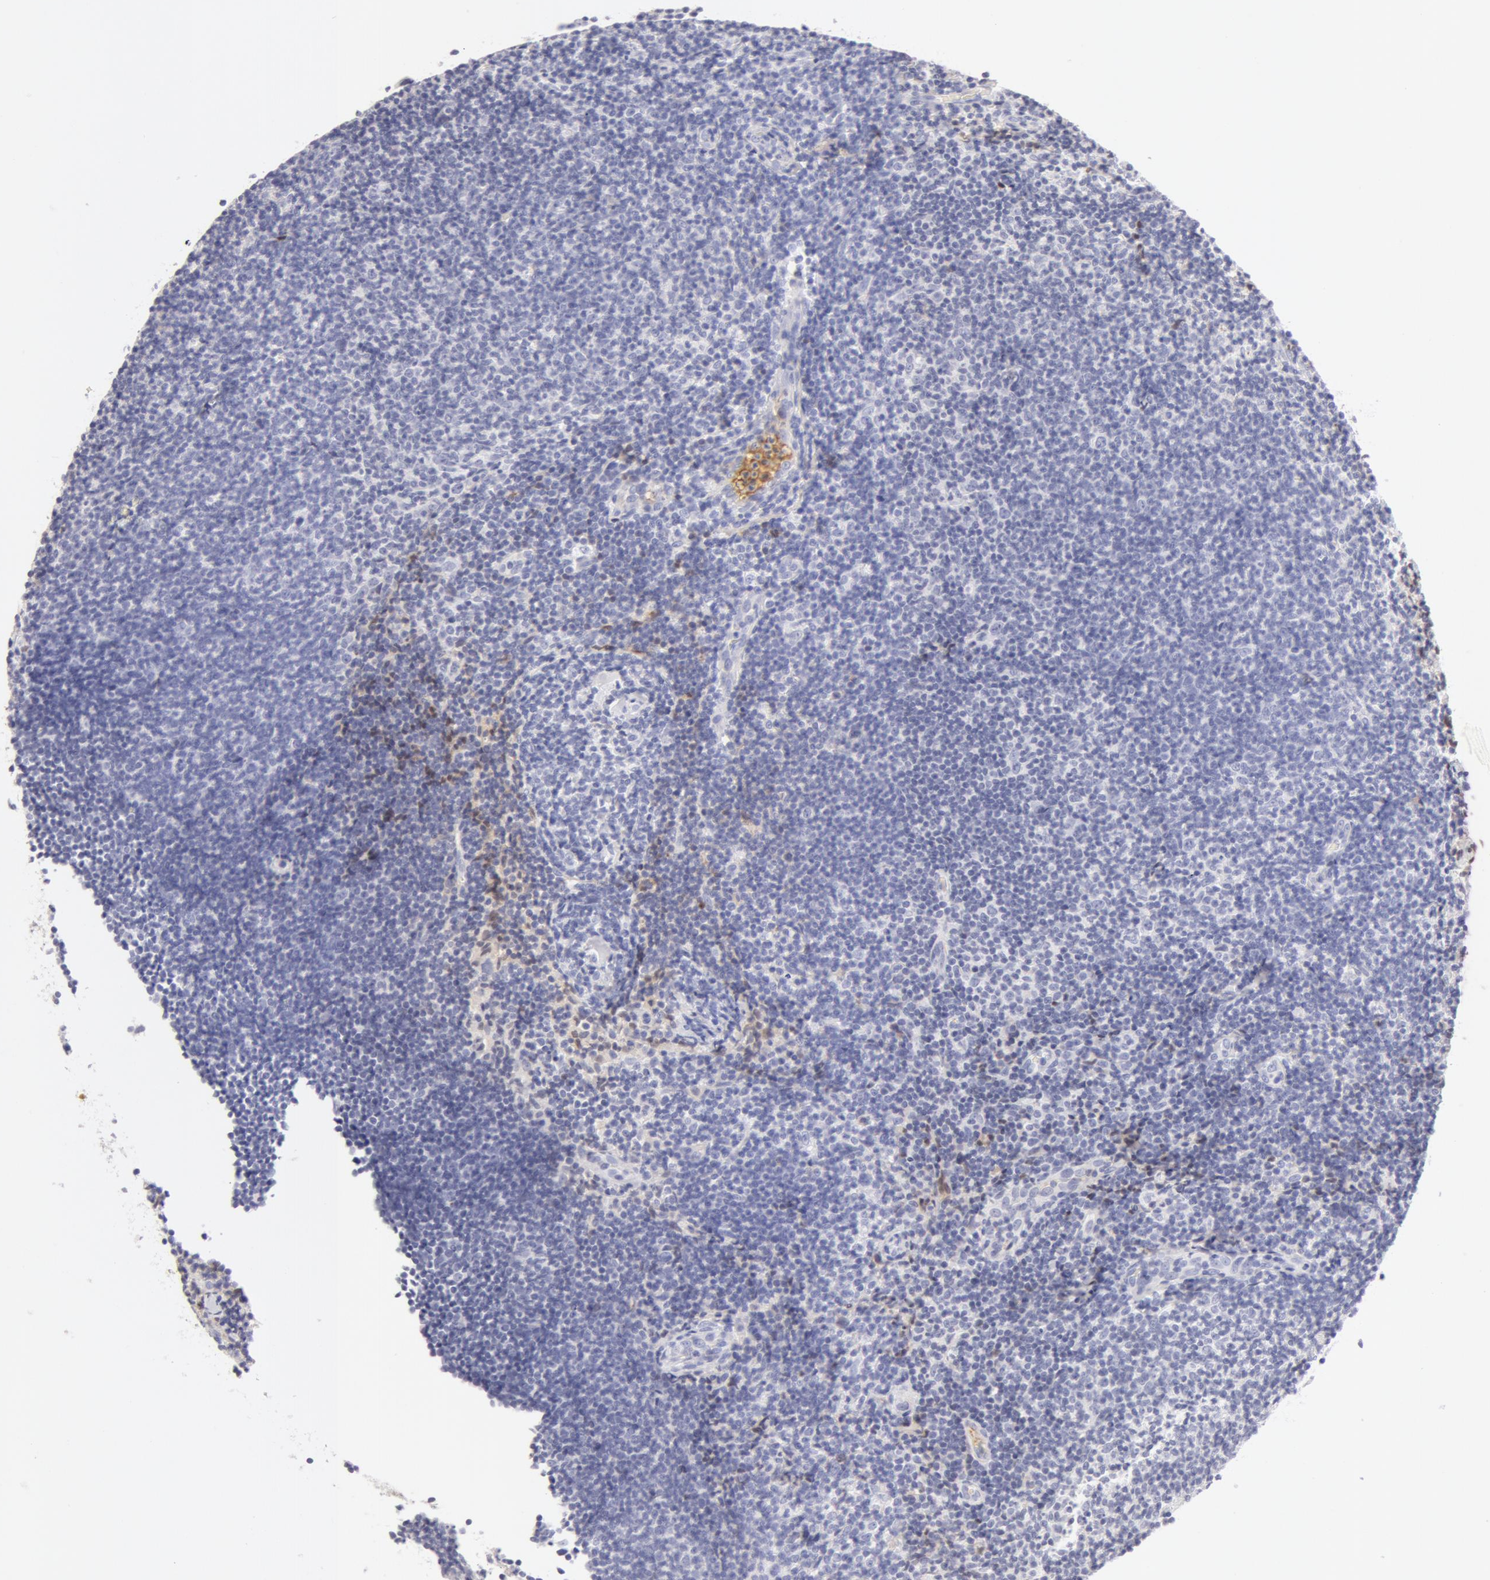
{"staining": {"intensity": "negative", "quantity": "none", "location": "none"}, "tissue": "lymphoma", "cell_type": "Tumor cells", "image_type": "cancer", "snomed": [{"axis": "morphology", "description": "Malignant lymphoma, non-Hodgkin's type, Low grade"}, {"axis": "topography", "description": "Lymph node"}], "caption": "High power microscopy micrograph of an immunohistochemistry photomicrograph of malignant lymphoma, non-Hodgkin's type (low-grade), revealing no significant expression in tumor cells.", "gene": "AHSG", "patient": {"sex": "male", "age": 49}}